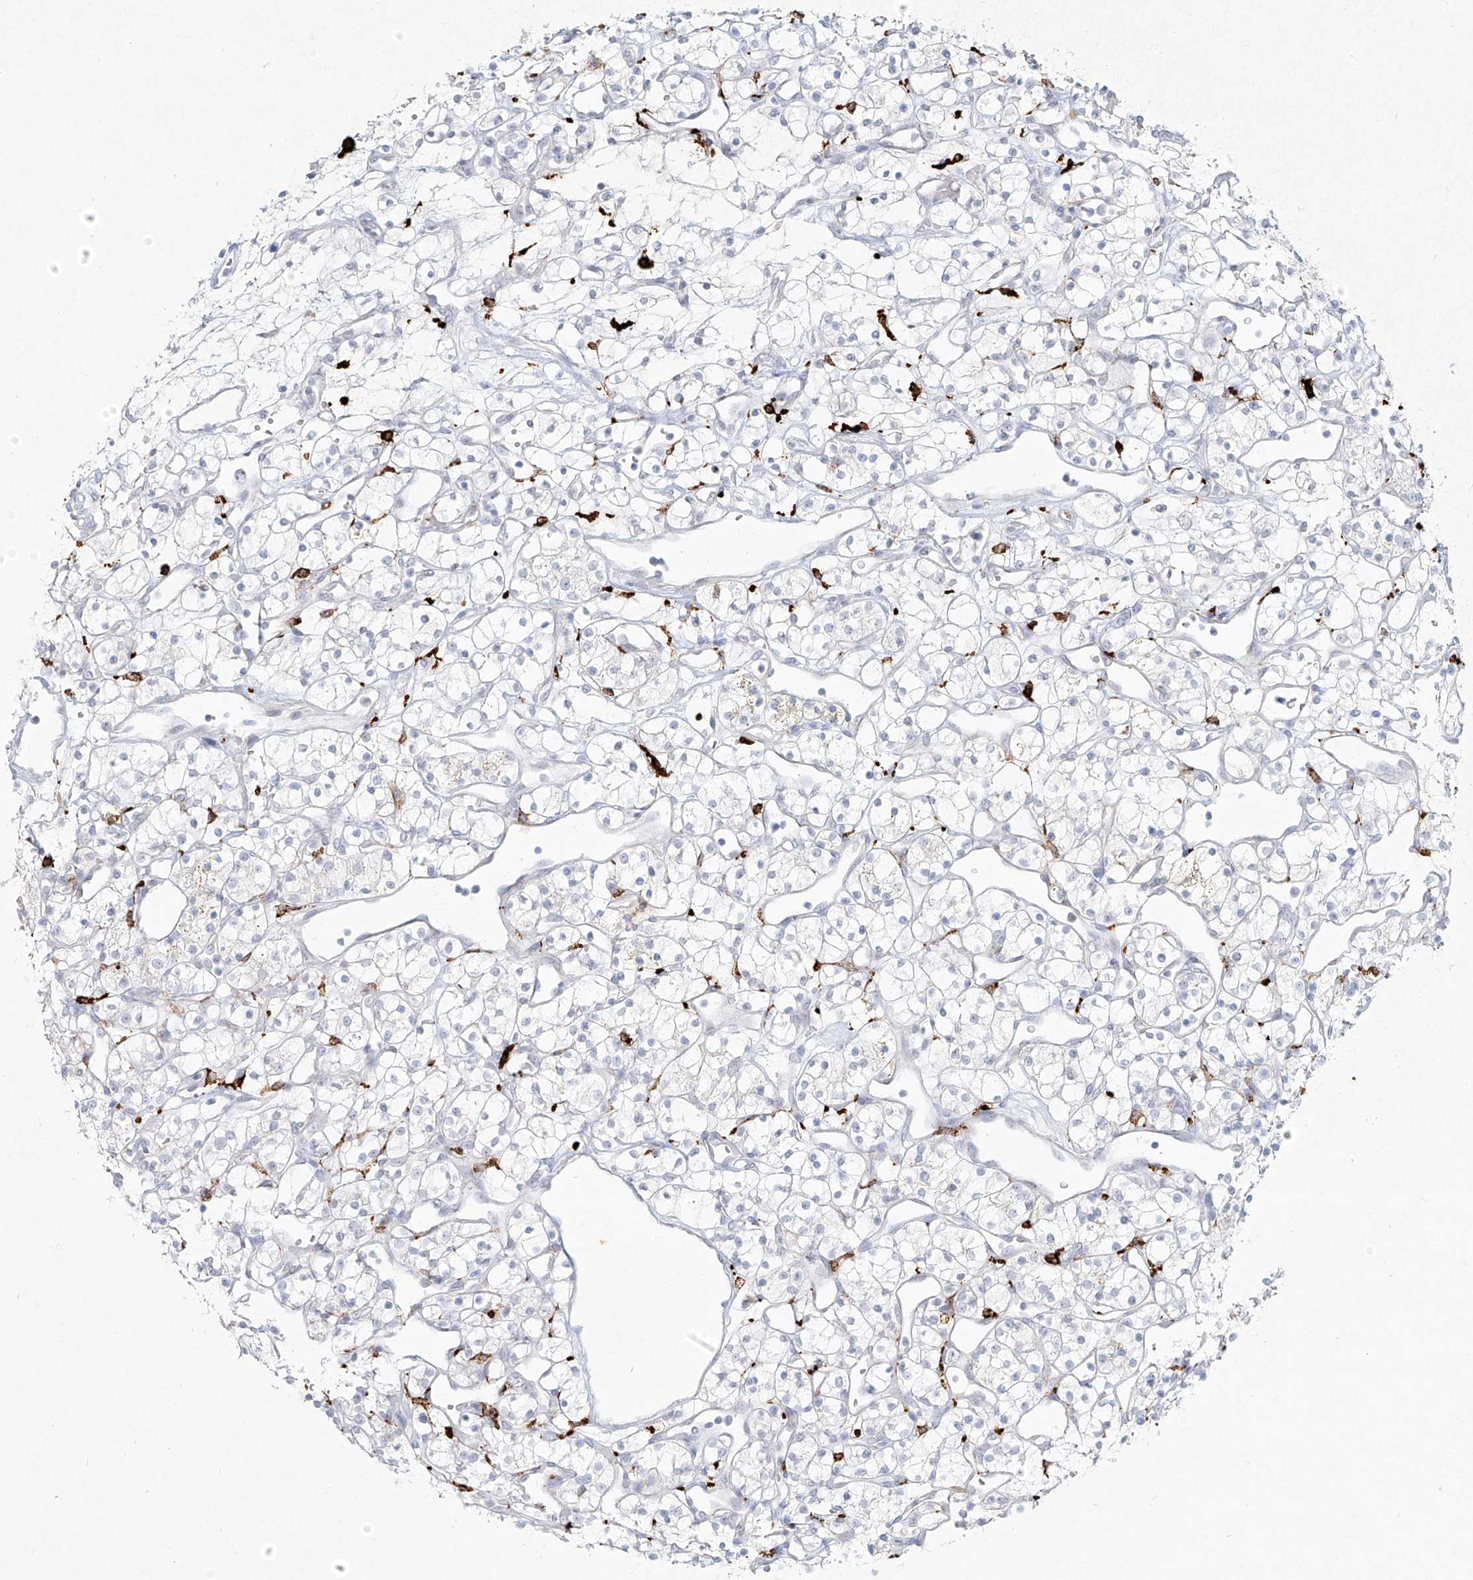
{"staining": {"intensity": "negative", "quantity": "none", "location": "none"}, "tissue": "renal cancer", "cell_type": "Tumor cells", "image_type": "cancer", "snomed": [{"axis": "morphology", "description": "Adenocarcinoma, NOS"}, {"axis": "topography", "description": "Kidney"}], "caption": "Tumor cells show no significant protein expression in renal adenocarcinoma.", "gene": "CD209", "patient": {"sex": "female", "age": 60}}